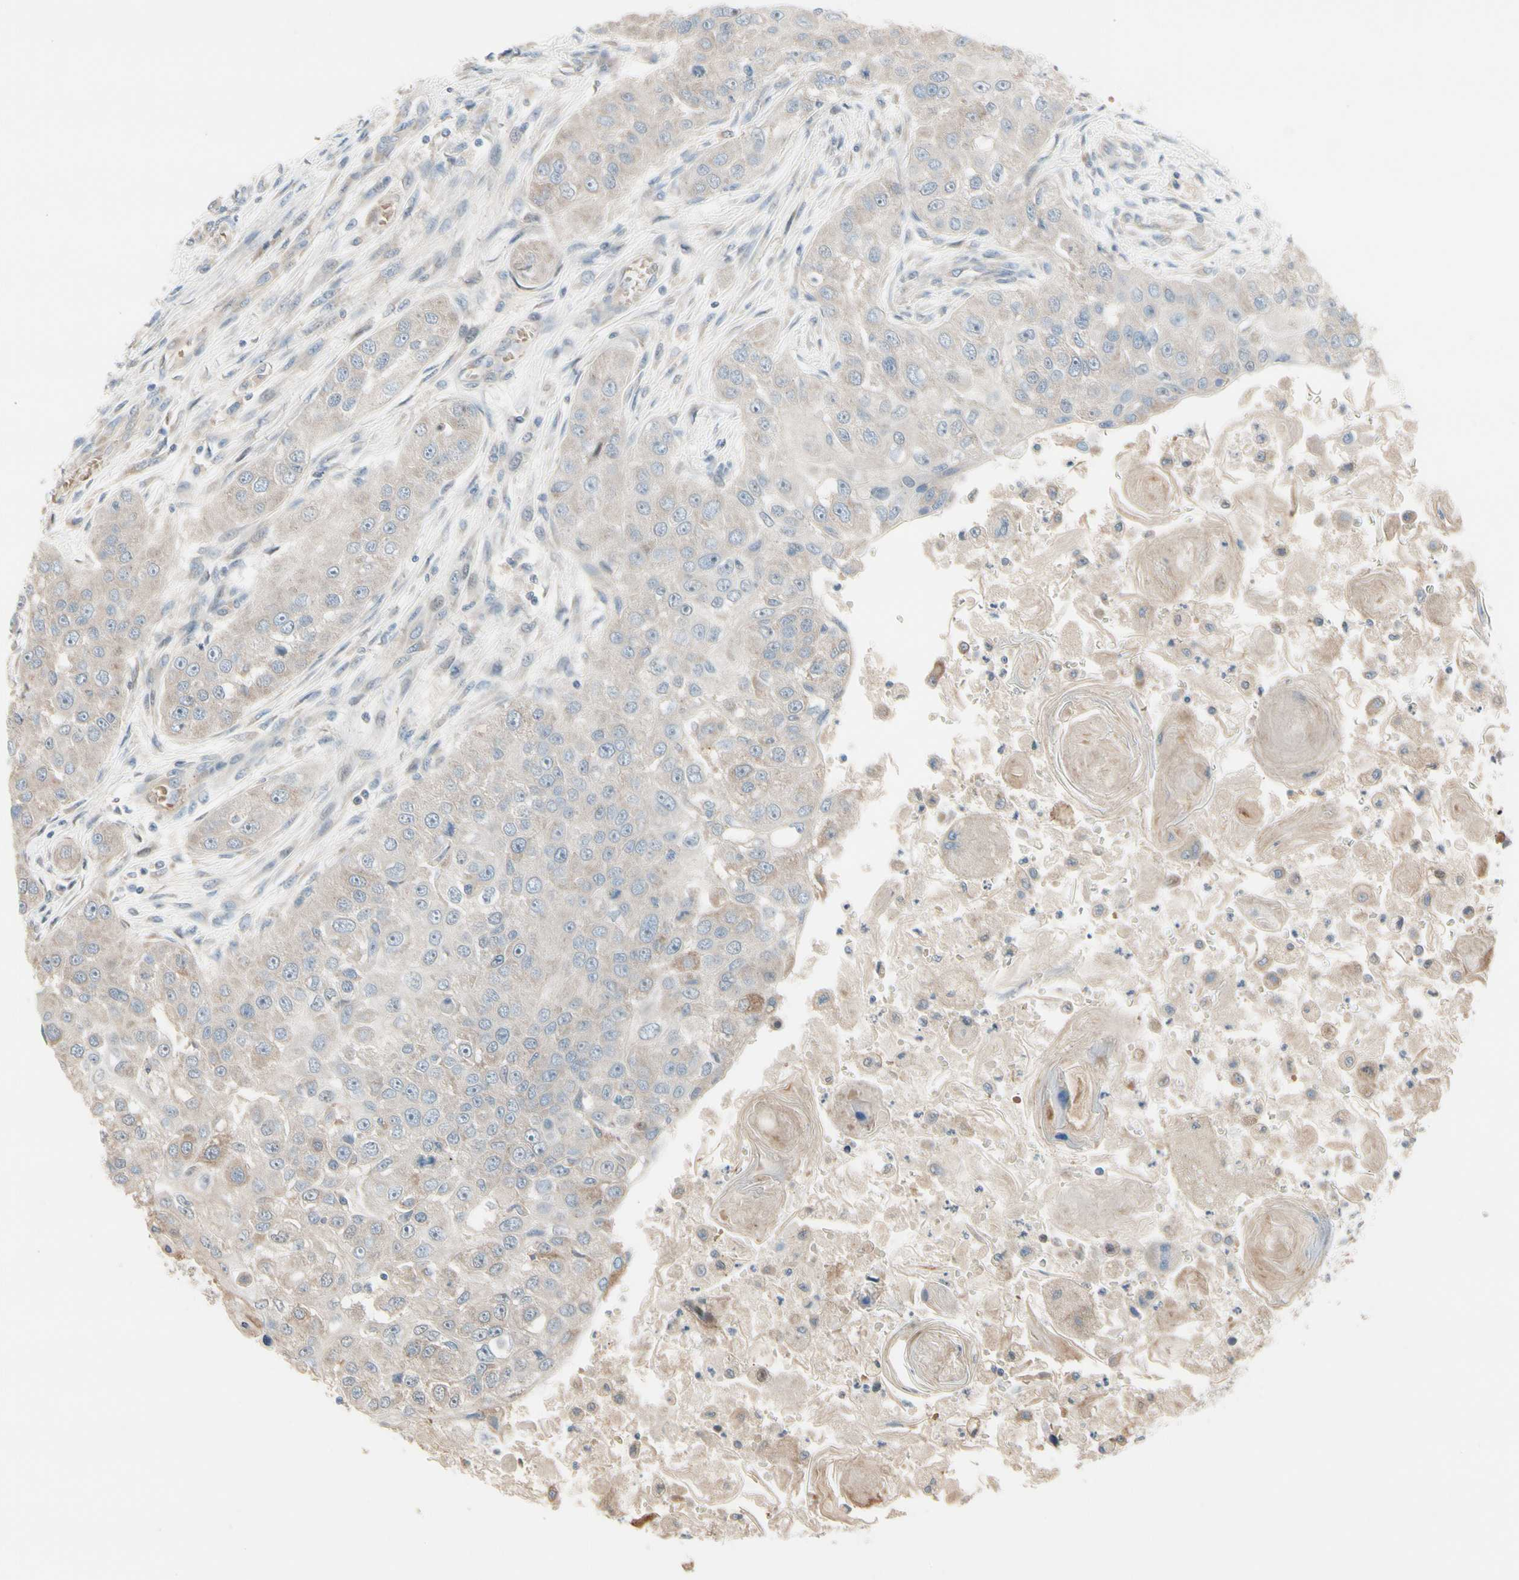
{"staining": {"intensity": "weak", "quantity": "<25%", "location": "cytoplasmic/membranous"}, "tissue": "head and neck cancer", "cell_type": "Tumor cells", "image_type": "cancer", "snomed": [{"axis": "morphology", "description": "Normal tissue, NOS"}, {"axis": "morphology", "description": "Squamous cell carcinoma, NOS"}, {"axis": "topography", "description": "Skeletal muscle"}, {"axis": "topography", "description": "Head-Neck"}], "caption": "A micrograph of human head and neck cancer (squamous cell carcinoma) is negative for staining in tumor cells.", "gene": "SNX29", "patient": {"sex": "male", "age": 51}}